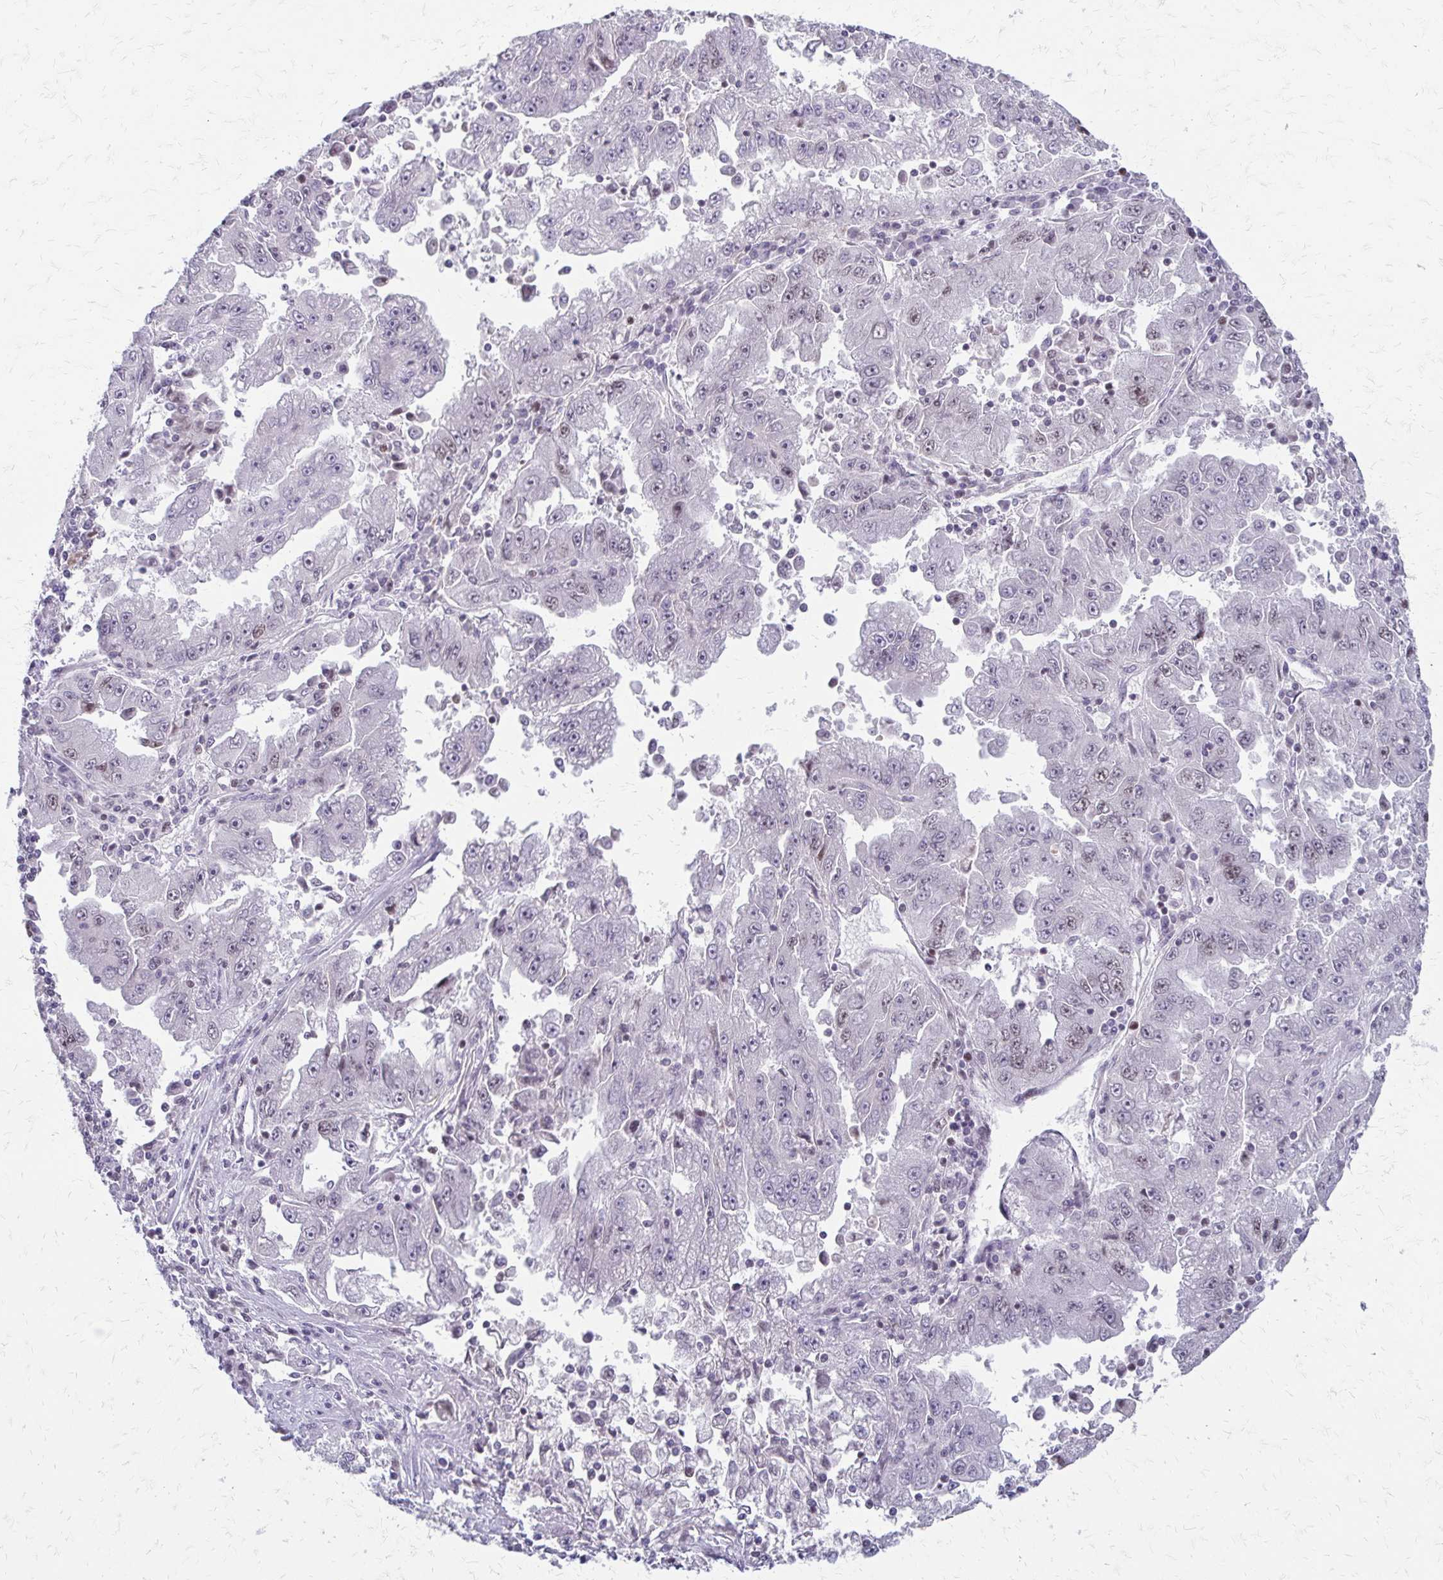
{"staining": {"intensity": "weak", "quantity": "25%-75%", "location": "nuclear"}, "tissue": "lung cancer", "cell_type": "Tumor cells", "image_type": "cancer", "snomed": [{"axis": "morphology", "description": "Adenocarcinoma, NOS"}, {"axis": "morphology", "description": "Adenocarcinoma primary or metastatic"}, {"axis": "topography", "description": "Lung"}], "caption": "DAB immunohistochemical staining of human adenocarcinoma (lung) exhibits weak nuclear protein positivity in approximately 25%-75% of tumor cells. Using DAB (3,3'-diaminobenzidine) (brown) and hematoxylin (blue) stains, captured at high magnification using brightfield microscopy.", "gene": "EED", "patient": {"sex": "male", "age": 74}}